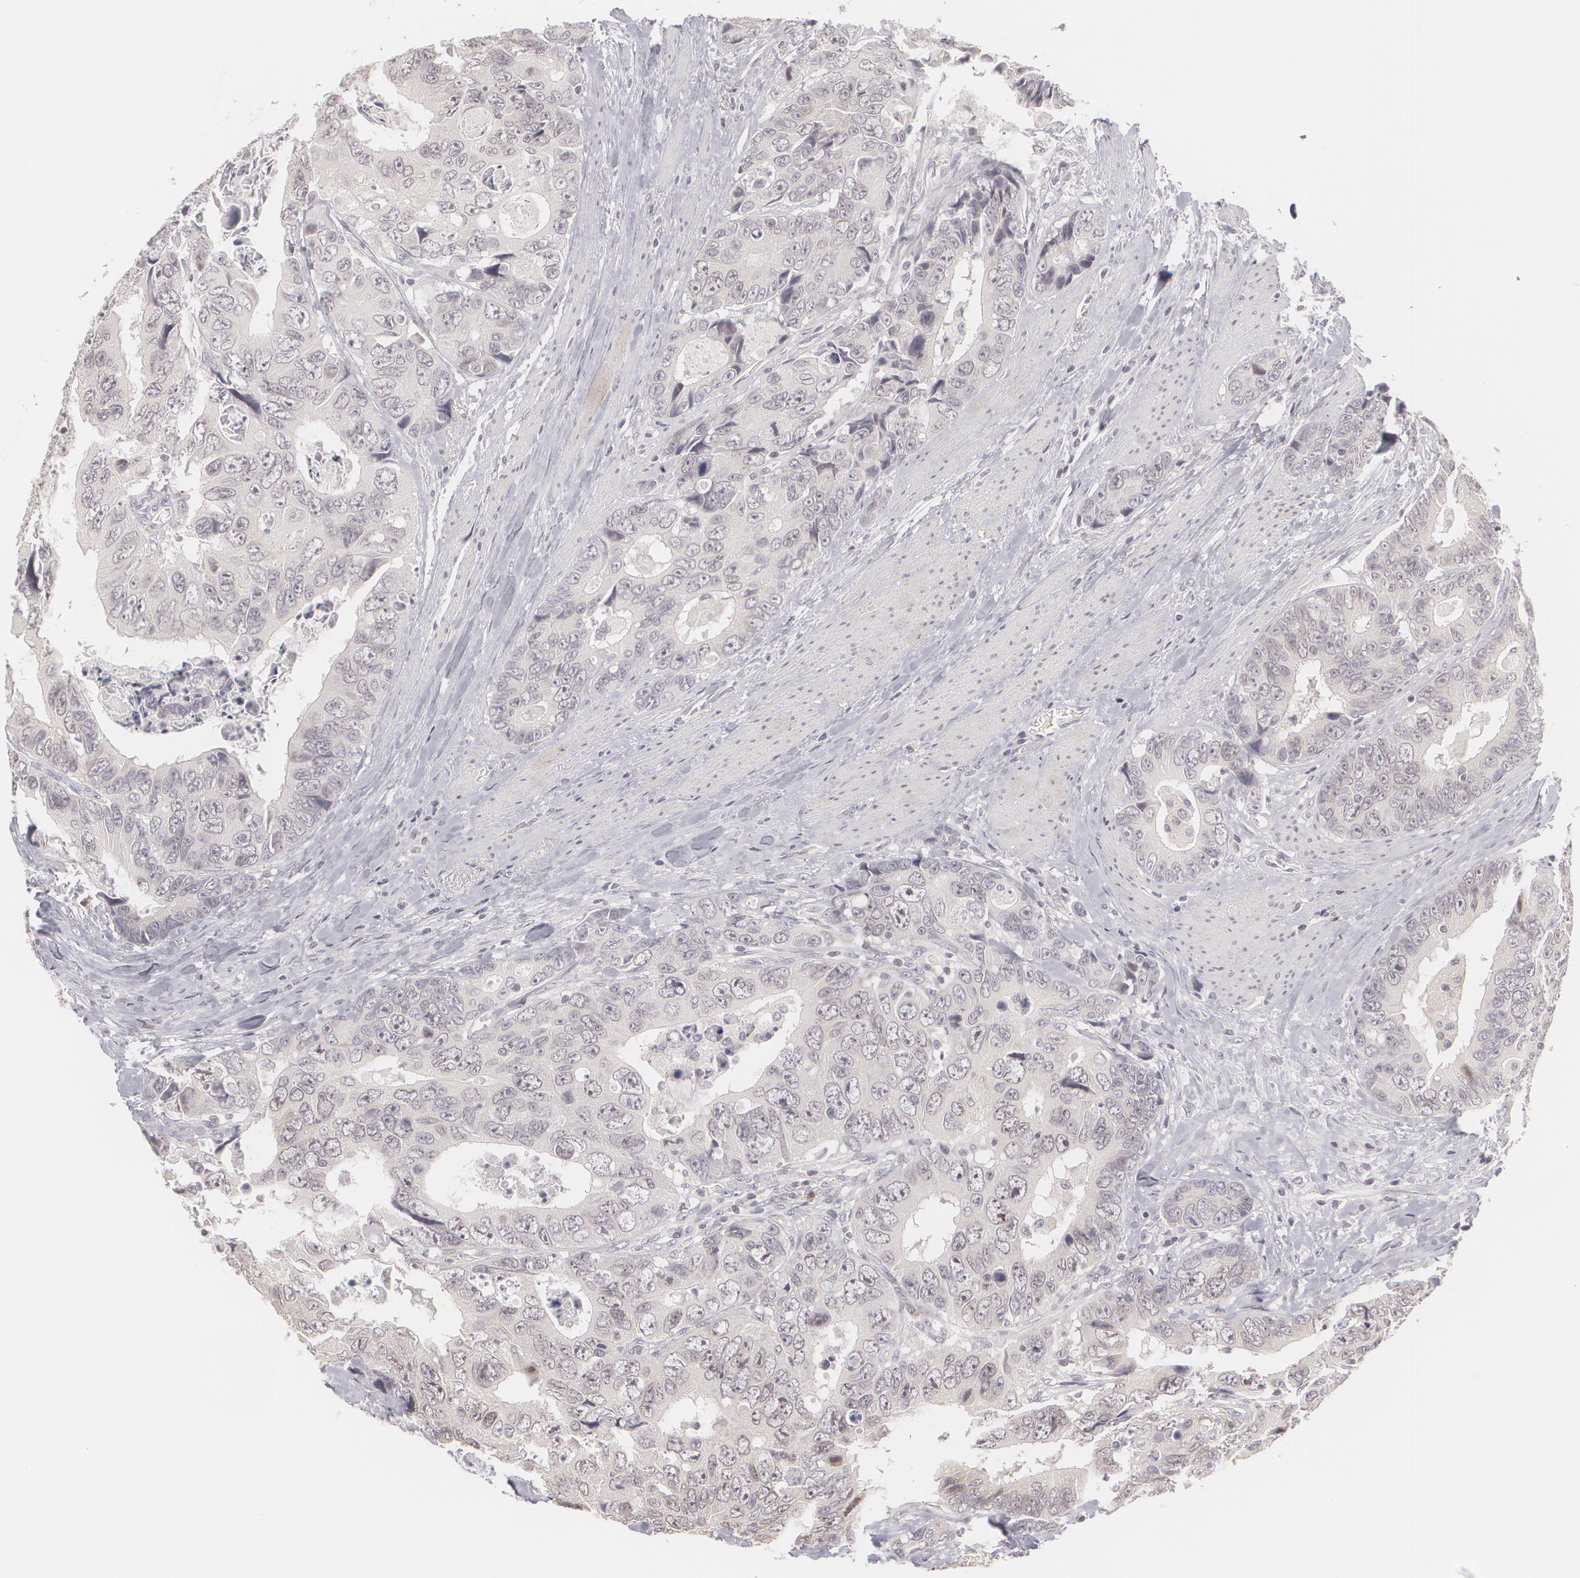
{"staining": {"intensity": "negative", "quantity": "none", "location": "none"}, "tissue": "colorectal cancer", "cell_type": "Tumor cells", "image_type": "cancer", "snomed": [{"axis": "morphology", "description": "Adenocarcinoma, NOS"}, {"axis": "topography", "description": "Rectum"}], "caption": "The immunohistochemistry (IHC) histopathology image has no significant positivity in tumor cells of colorectal cancer (adenocarcinoma) tissue.", "gene": "ZBTB16", "patient": {"sex": "female", "age": 67}}